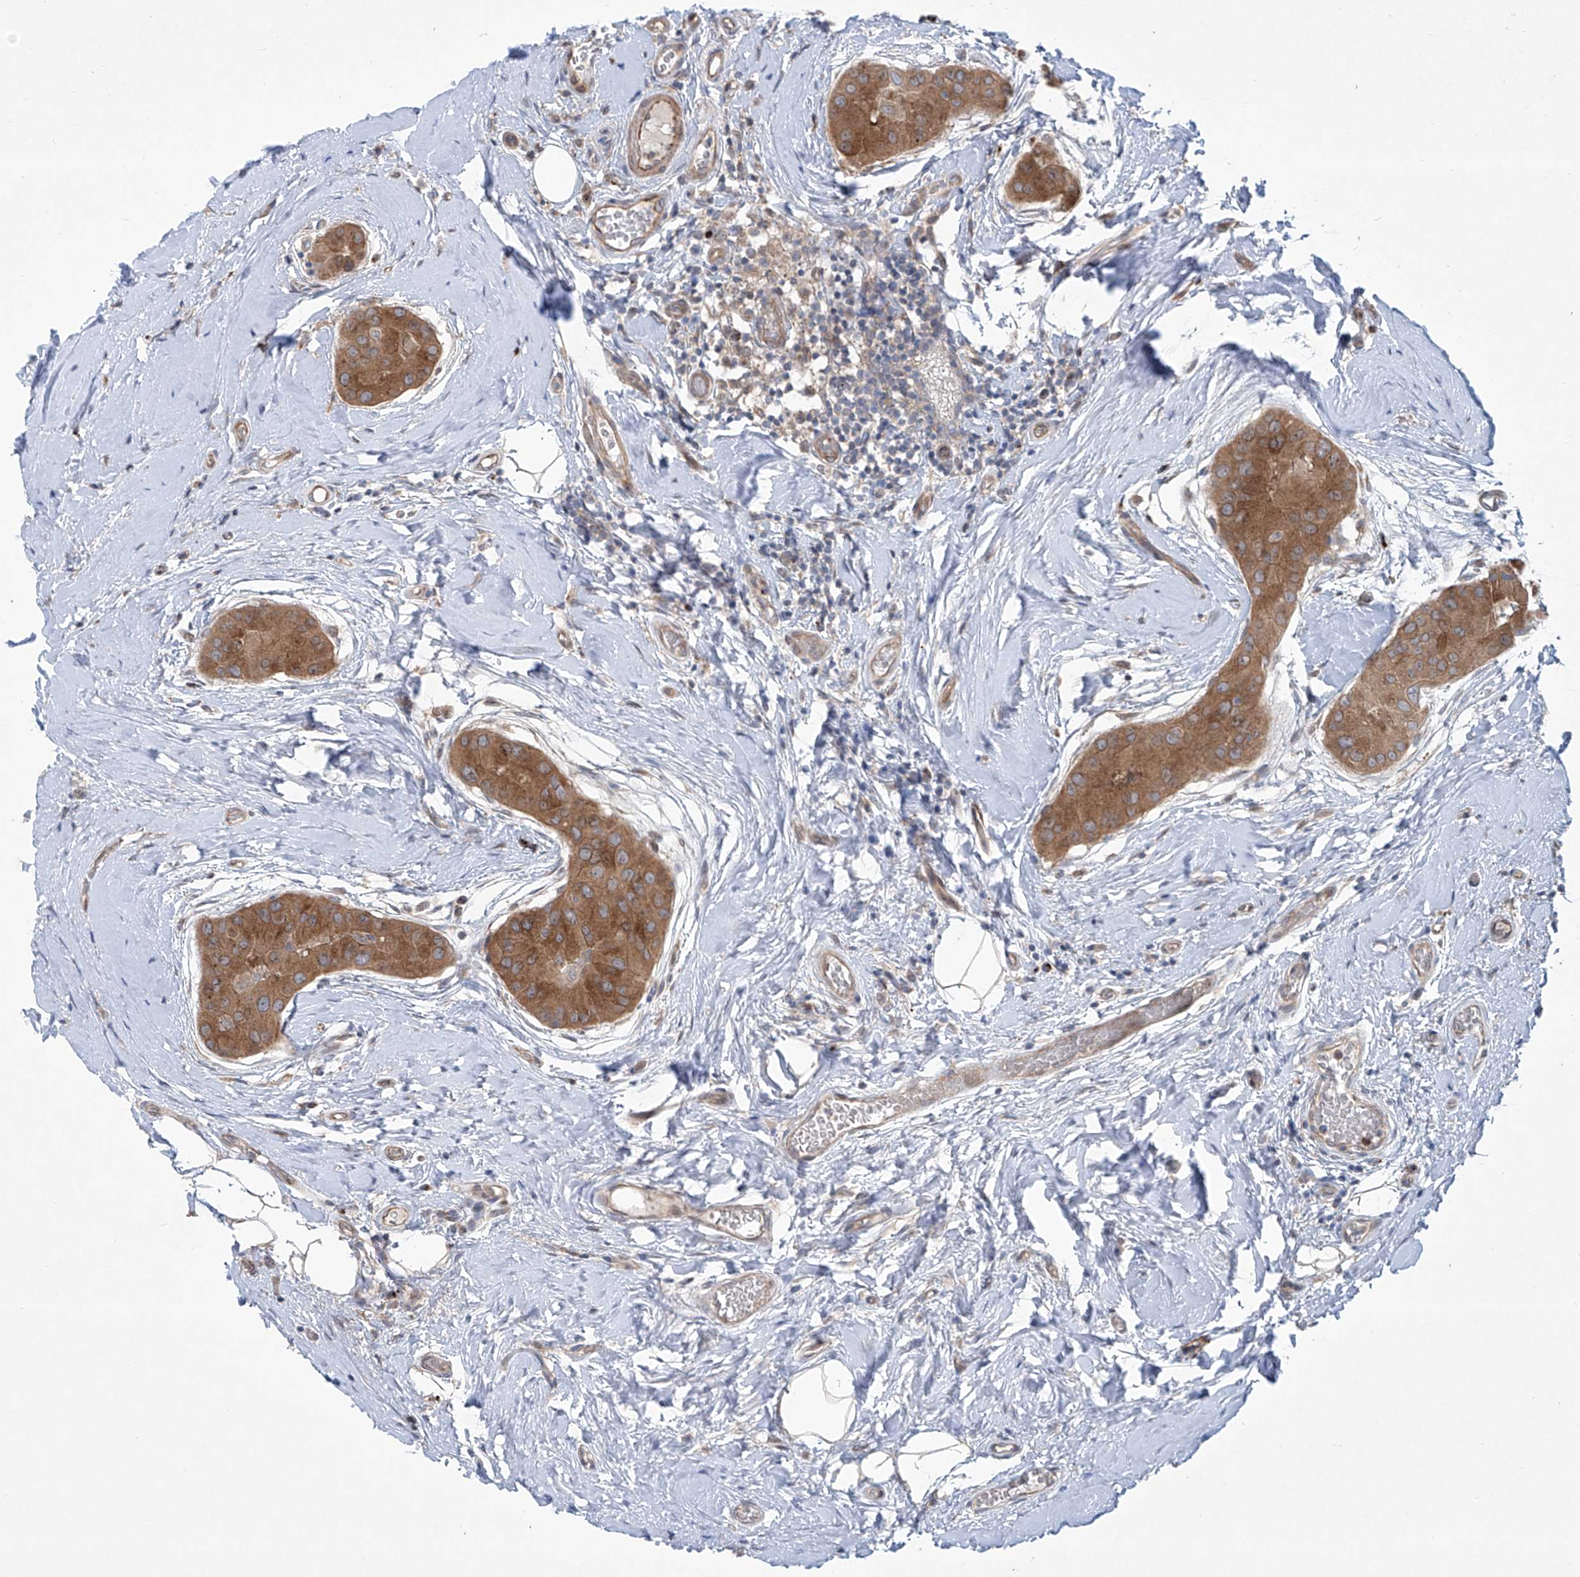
{"staining": {"intensity": "moderate", "quantity": ">75%", "location": "cytoplasmic/membranous"}, "tissue": "thyroid cancer", "cell_type": "Tumor cells", "image_type": "cancer", "snomed": [{"axis": "morphology", "description": "Papillary adenocarcinoma, NOS"}, {"axis": "topography", "description": "Thyroid gland"}], "caption": "This is an image of immunohistochemistry (IHC) staining of papillary adenocarcinoma (thyroid), which shows moderate positivity in the cytoplasmic/membranous of tumor cells.", "gene": "KLC4", "patient": {"sex": "male", "age": 33}}